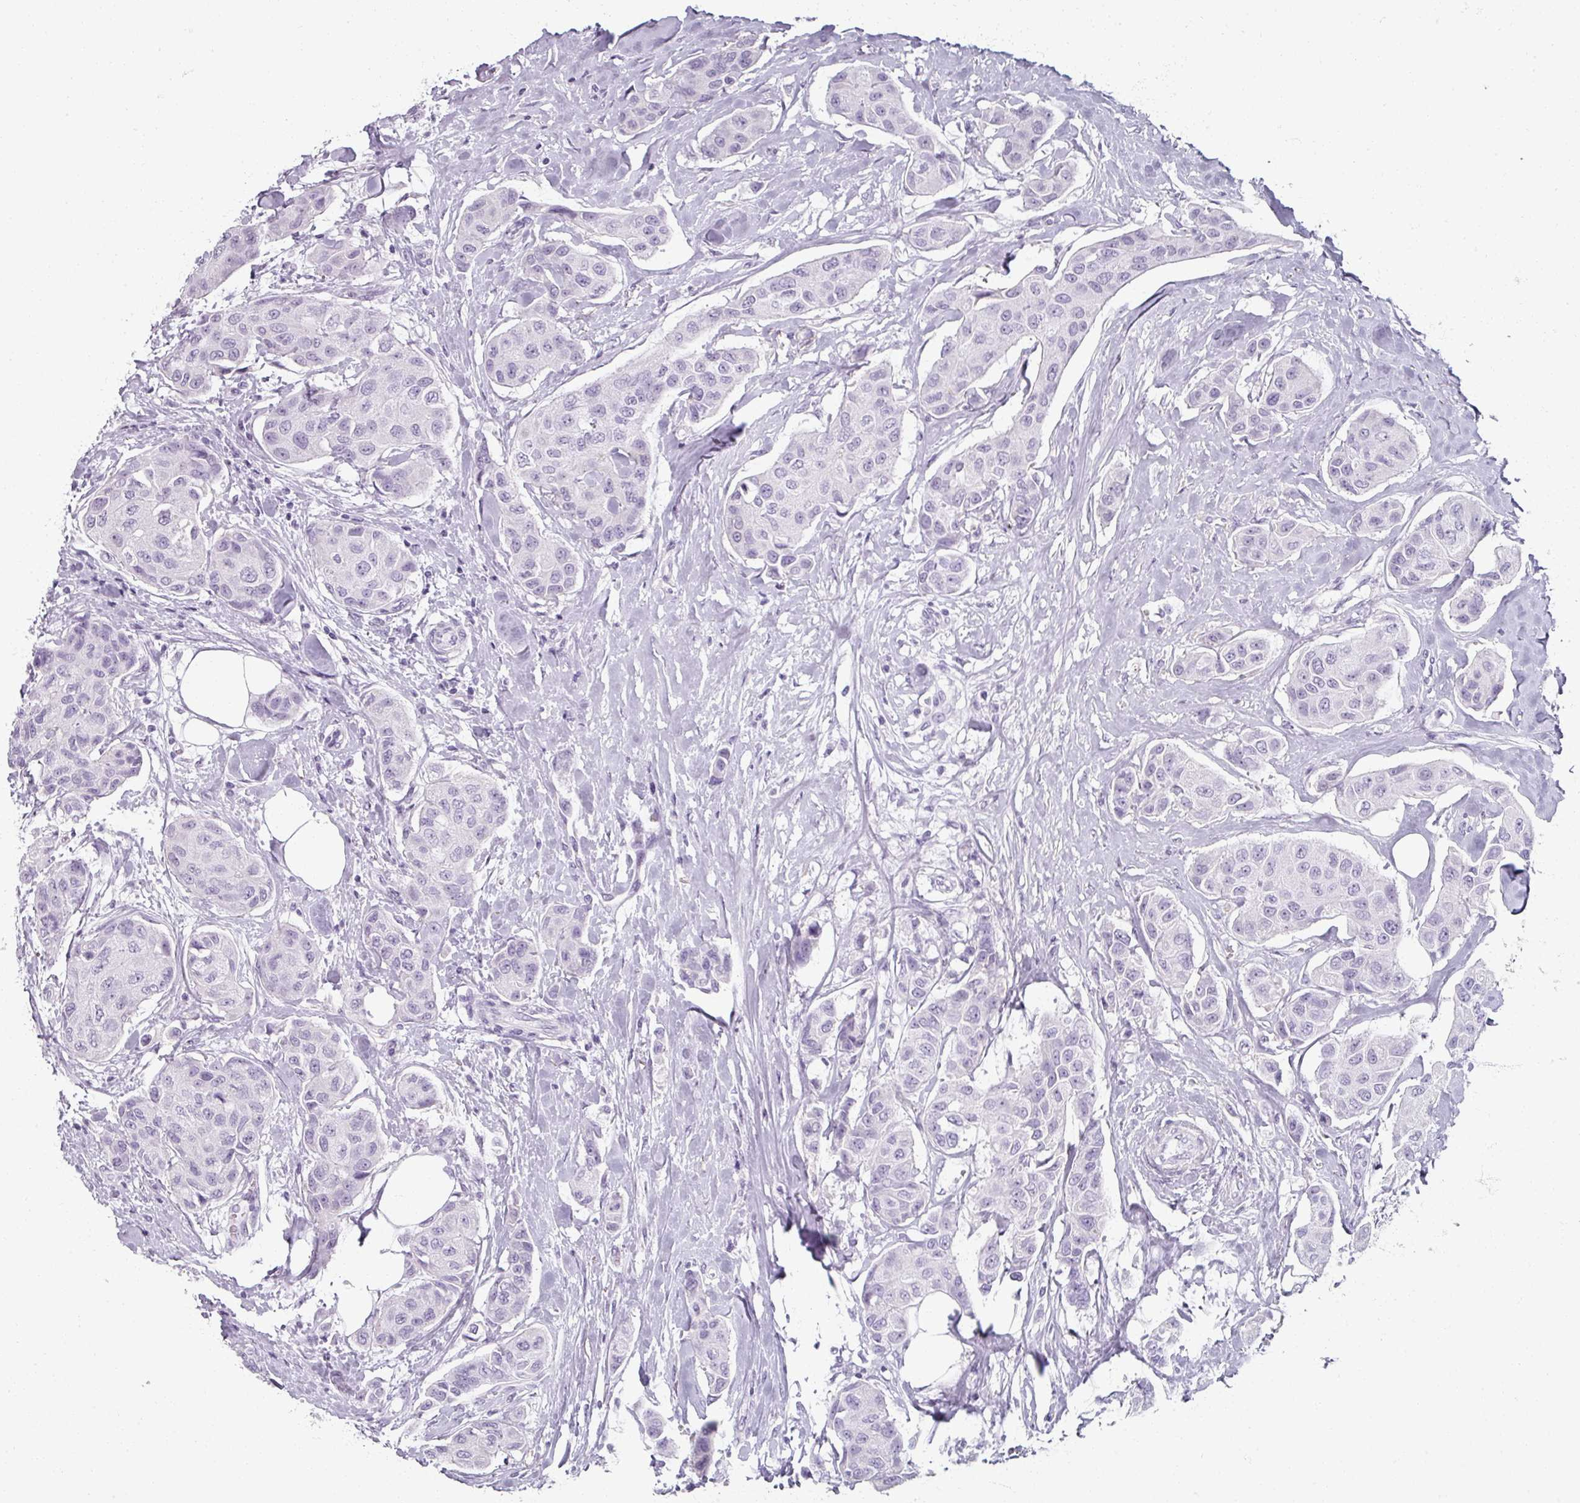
{"staining": {"intensity": "negative", "quantity": "none", "location": "none"}, "tissue": "breast cancer", "cell_type": "Tumor cells", "image_type": "cancer", "snomed": [{"axis": "morphology", "description": "Duct carcinoma"}, {"axis": "topography", "description": "Breast"}, {"axis": "topography", "description": "Lymph node"}], "caption": "High power microscopy micrograph of an IHC histopathology image of breast invasive ductal carcinoma, revealing no significant positivity in tumor cells.", "gene": "REG3G", "patient": {"sex": "female", "age": 80}}